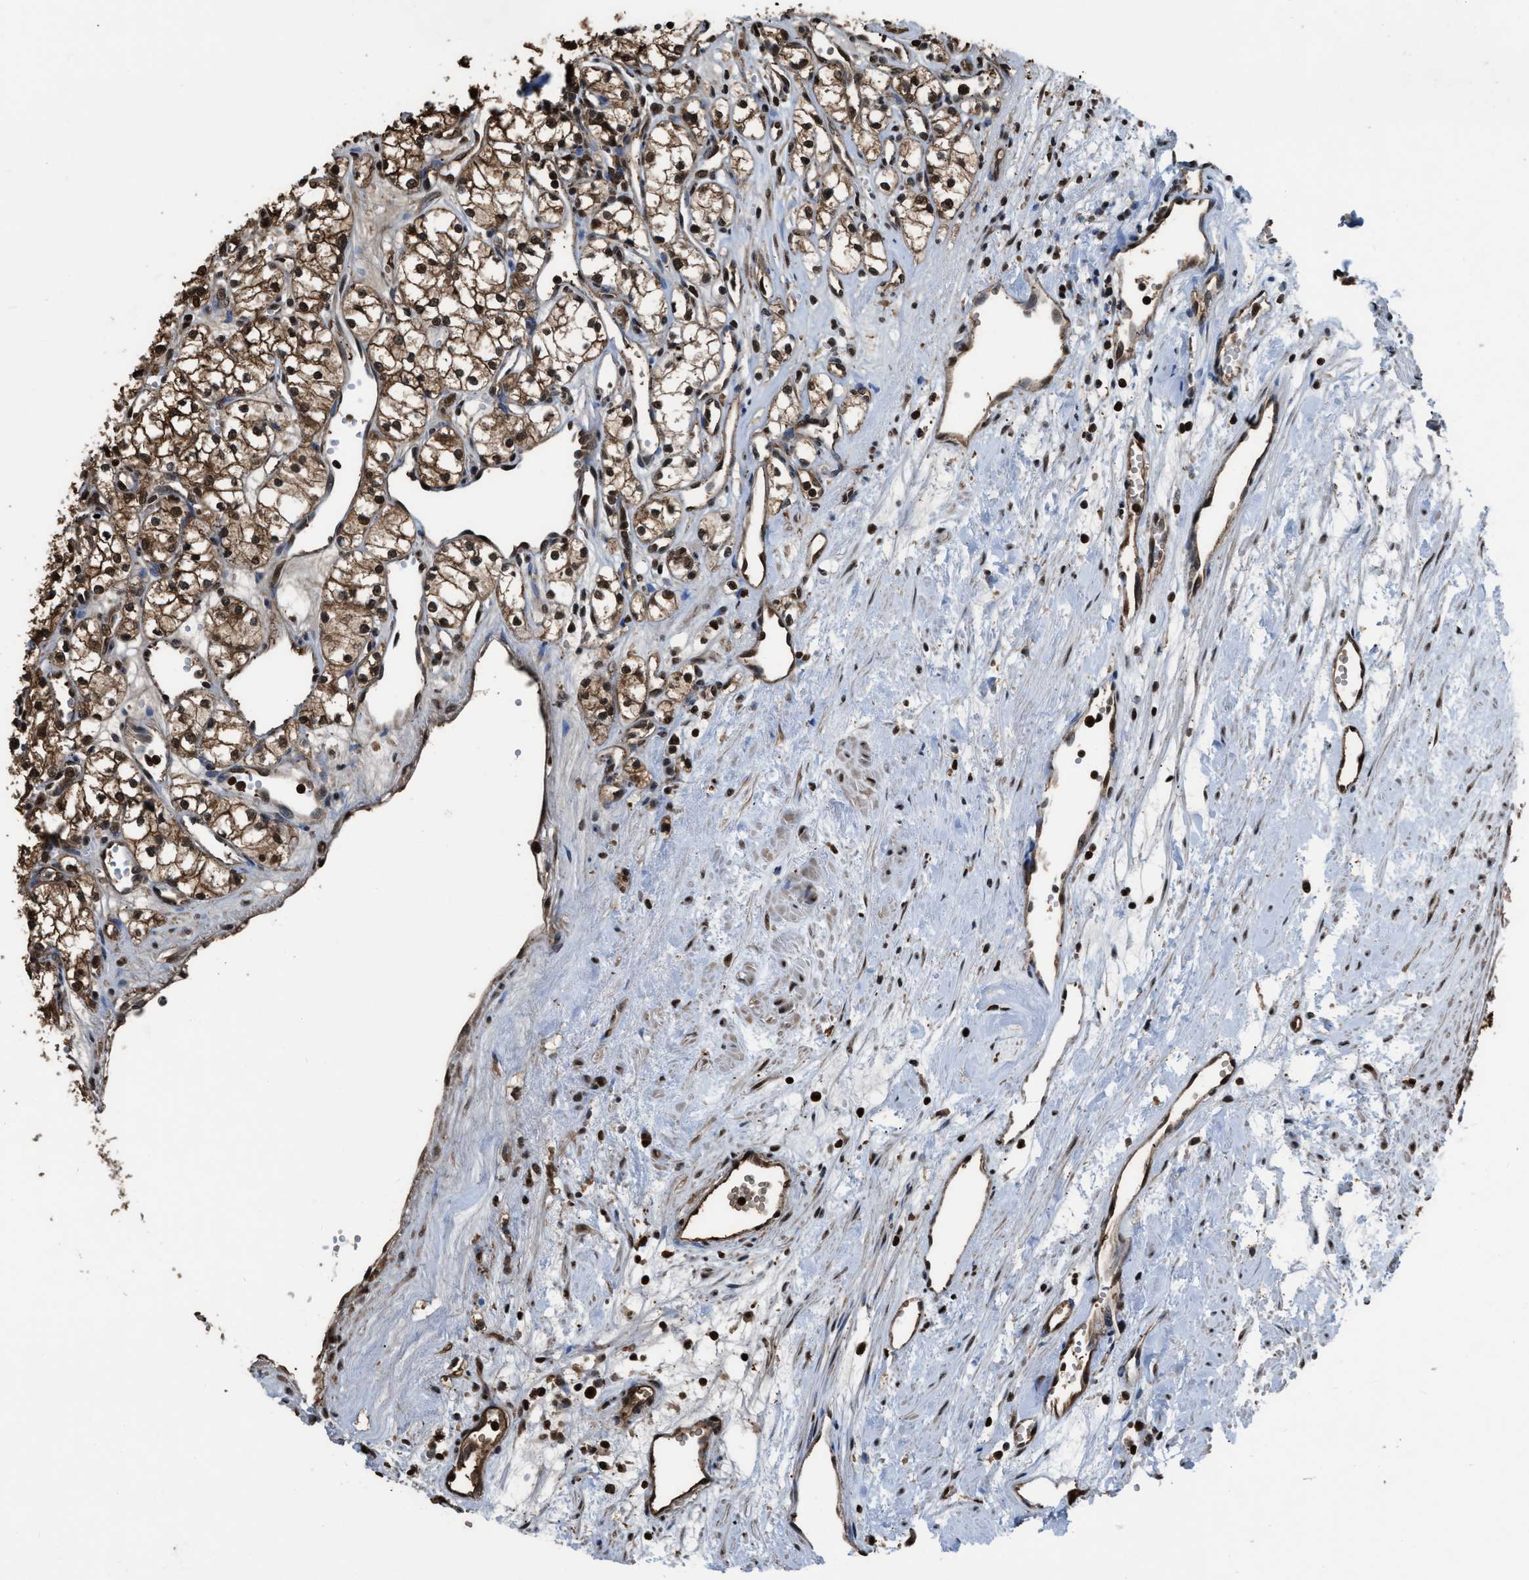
{"staining": {"intensity": "moderate", "quantity": ">75%", "location": "cytoplasmic/membranous,nuclear"}, "tissue": "renal cancer", "cell_type": "Tumor cells", "image_type": "cancer", "snomed": [{"axis": "morphology", "description": "Adenocarcinoma, NOS"}, {"axis": "topography", "description": "Kidney"}], "caption": "Immunohistochemical staining of renal adenocarcinoma reveals moderate cytoplasmic/membranous and nuclear protein expression in about >75% of tumor cells.", "gene": "FNTA", "patient": {"sex": "male", "age": 59}}